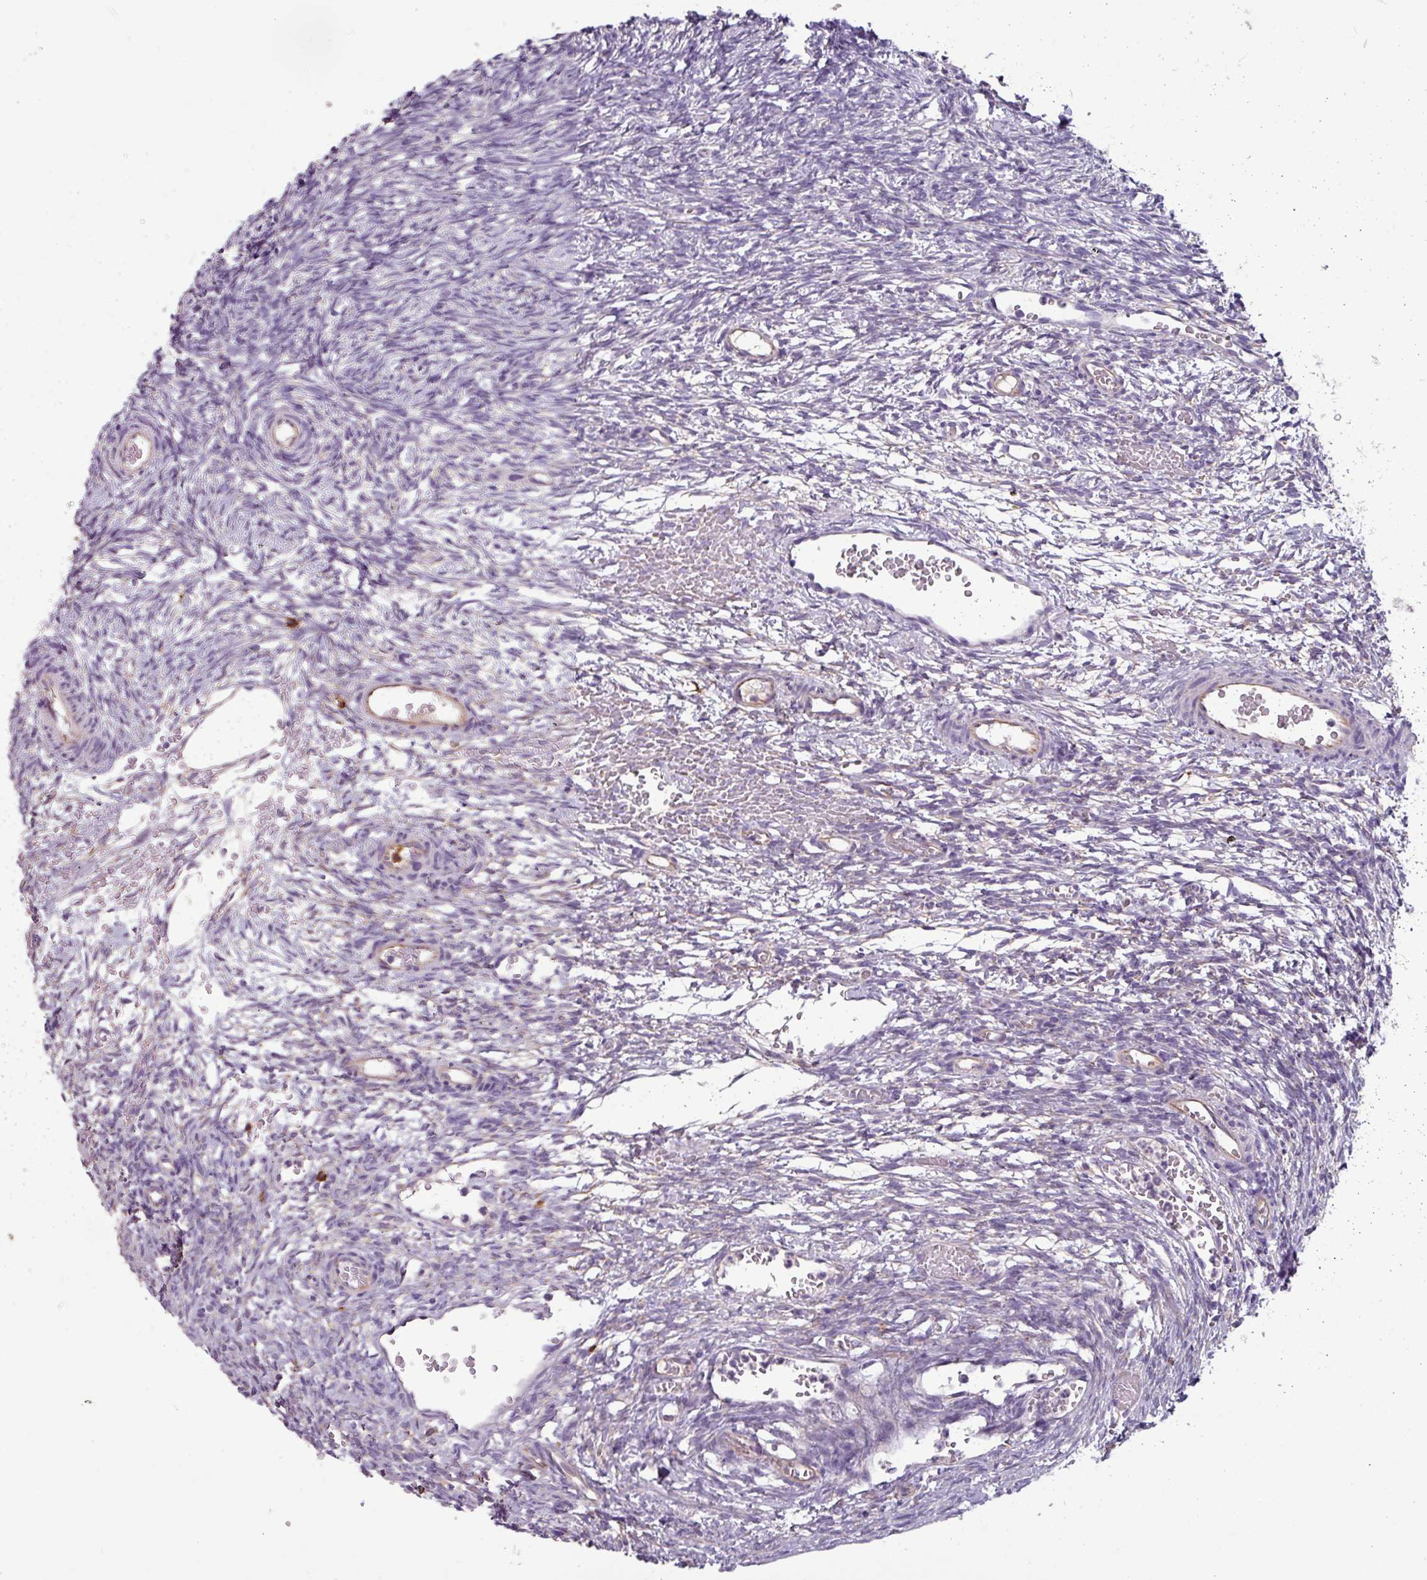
{"staining": {"intensity": "negative", "quantity": "none", "location": "none"}, "tissue": "ovary", "cell_type": "Ovarian stroma cells", "image_type": "normal", "snomed": [{"axis": "morphology", "description": "Normal tissue, NOS"}, {"axis": "topography", "description": "Ovary"}], "caption": "This is an IHC image of benign human ovary. There is no positivity in ovarian stroma cells.", "gene": "CD8A", "patient": {"sex": "female", "age": 39}}